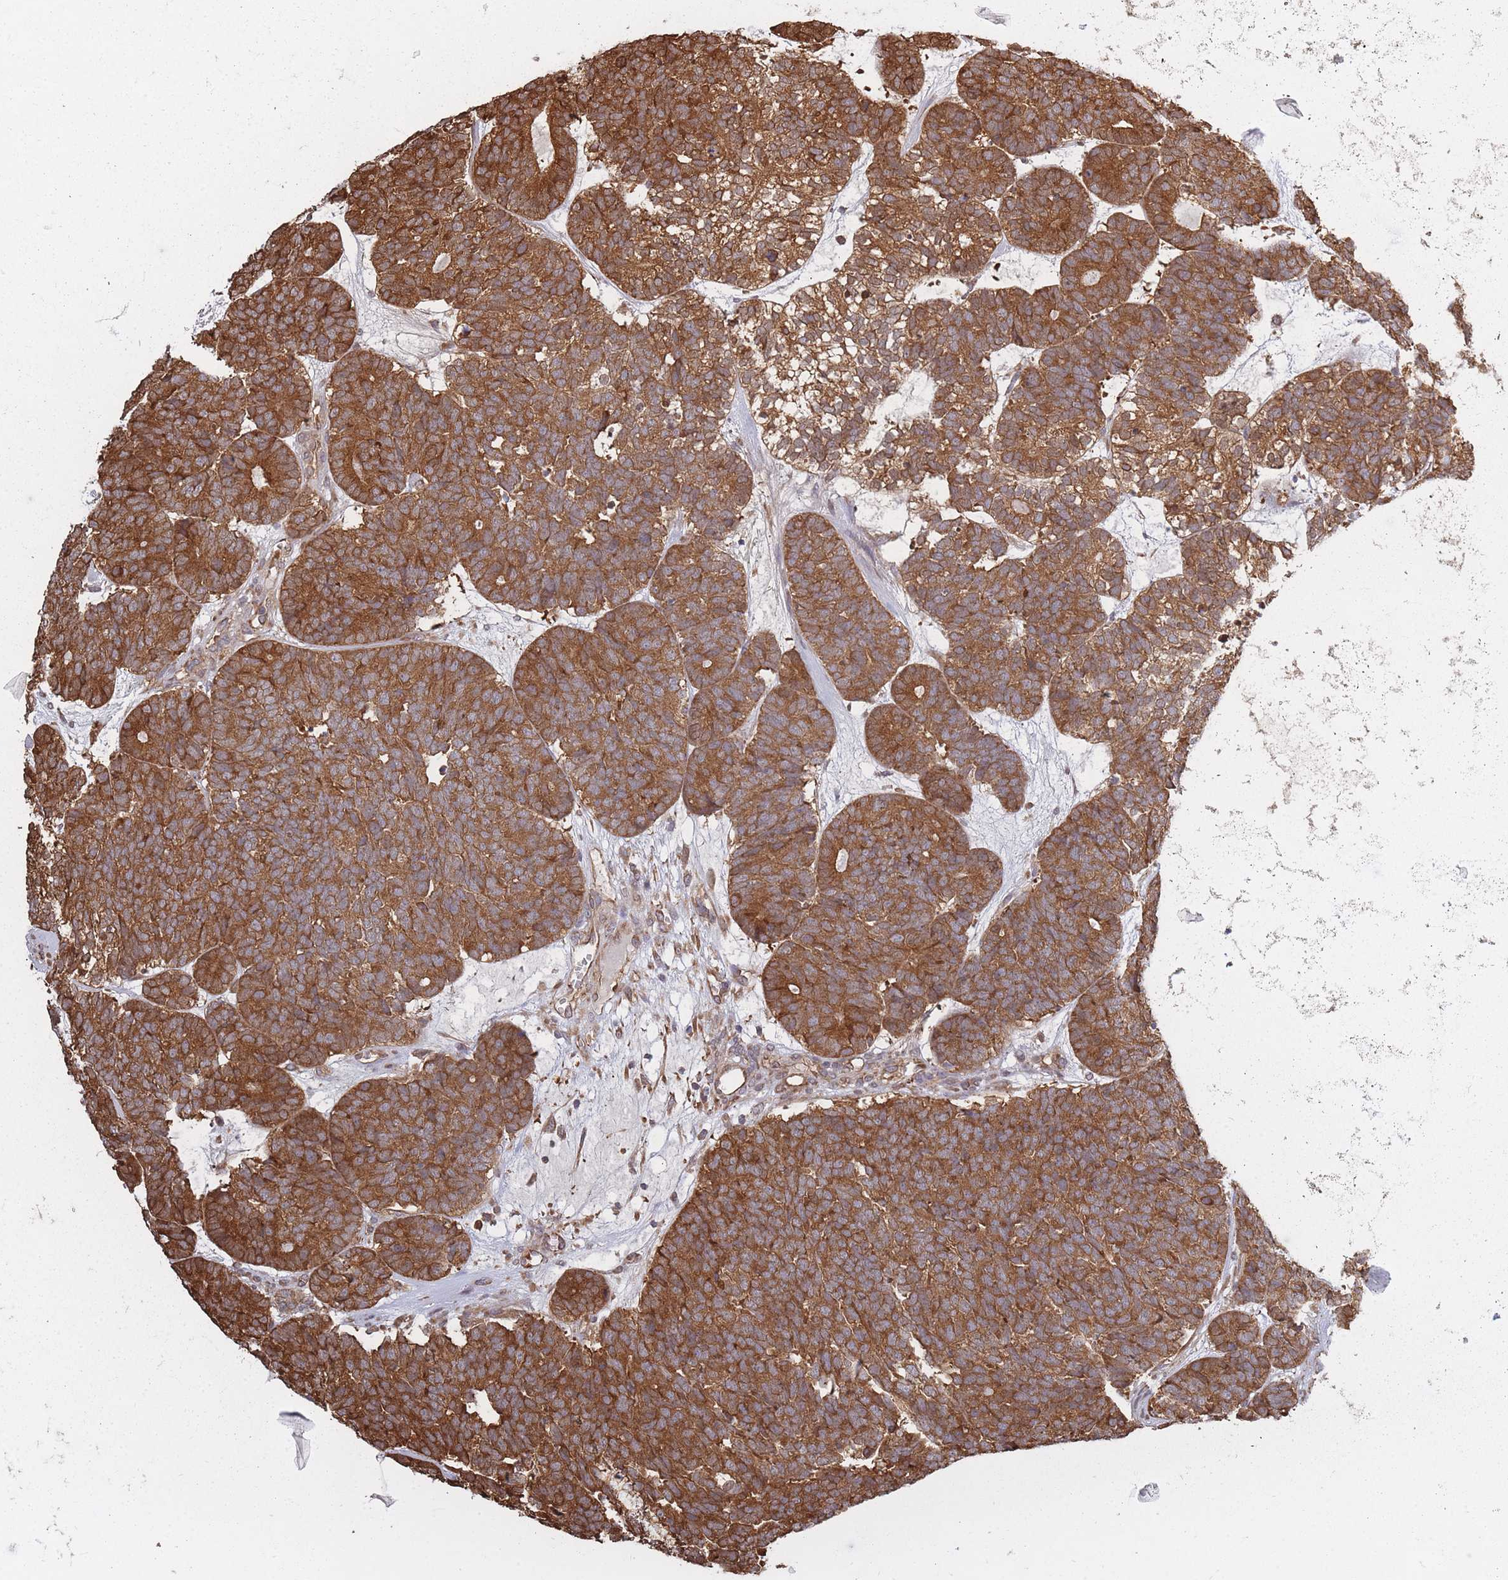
{"staining": {"intensity": "strong", "quantity": ">75%", "location": "cytoplasmic/membranous"}, "tissue": "head and neck cancer", "cell_type": "Tumor cells", "image_type": "cancer", "snomed": [{"axis": "morphology", "description": "Adenocarcinoma, NOS"}, {"axis": "topography", "description": "Head-Neck"}], "caption": "DAB (3,3'-diaminobenzidine) immunohistochemical staining of head and neck cancer demonstrates strong cytoplasmic/membranous protein positivity in about >75% of tumor cells.", "gene": "ARL13B", "patient": {"sex": "female", "age": 81}}